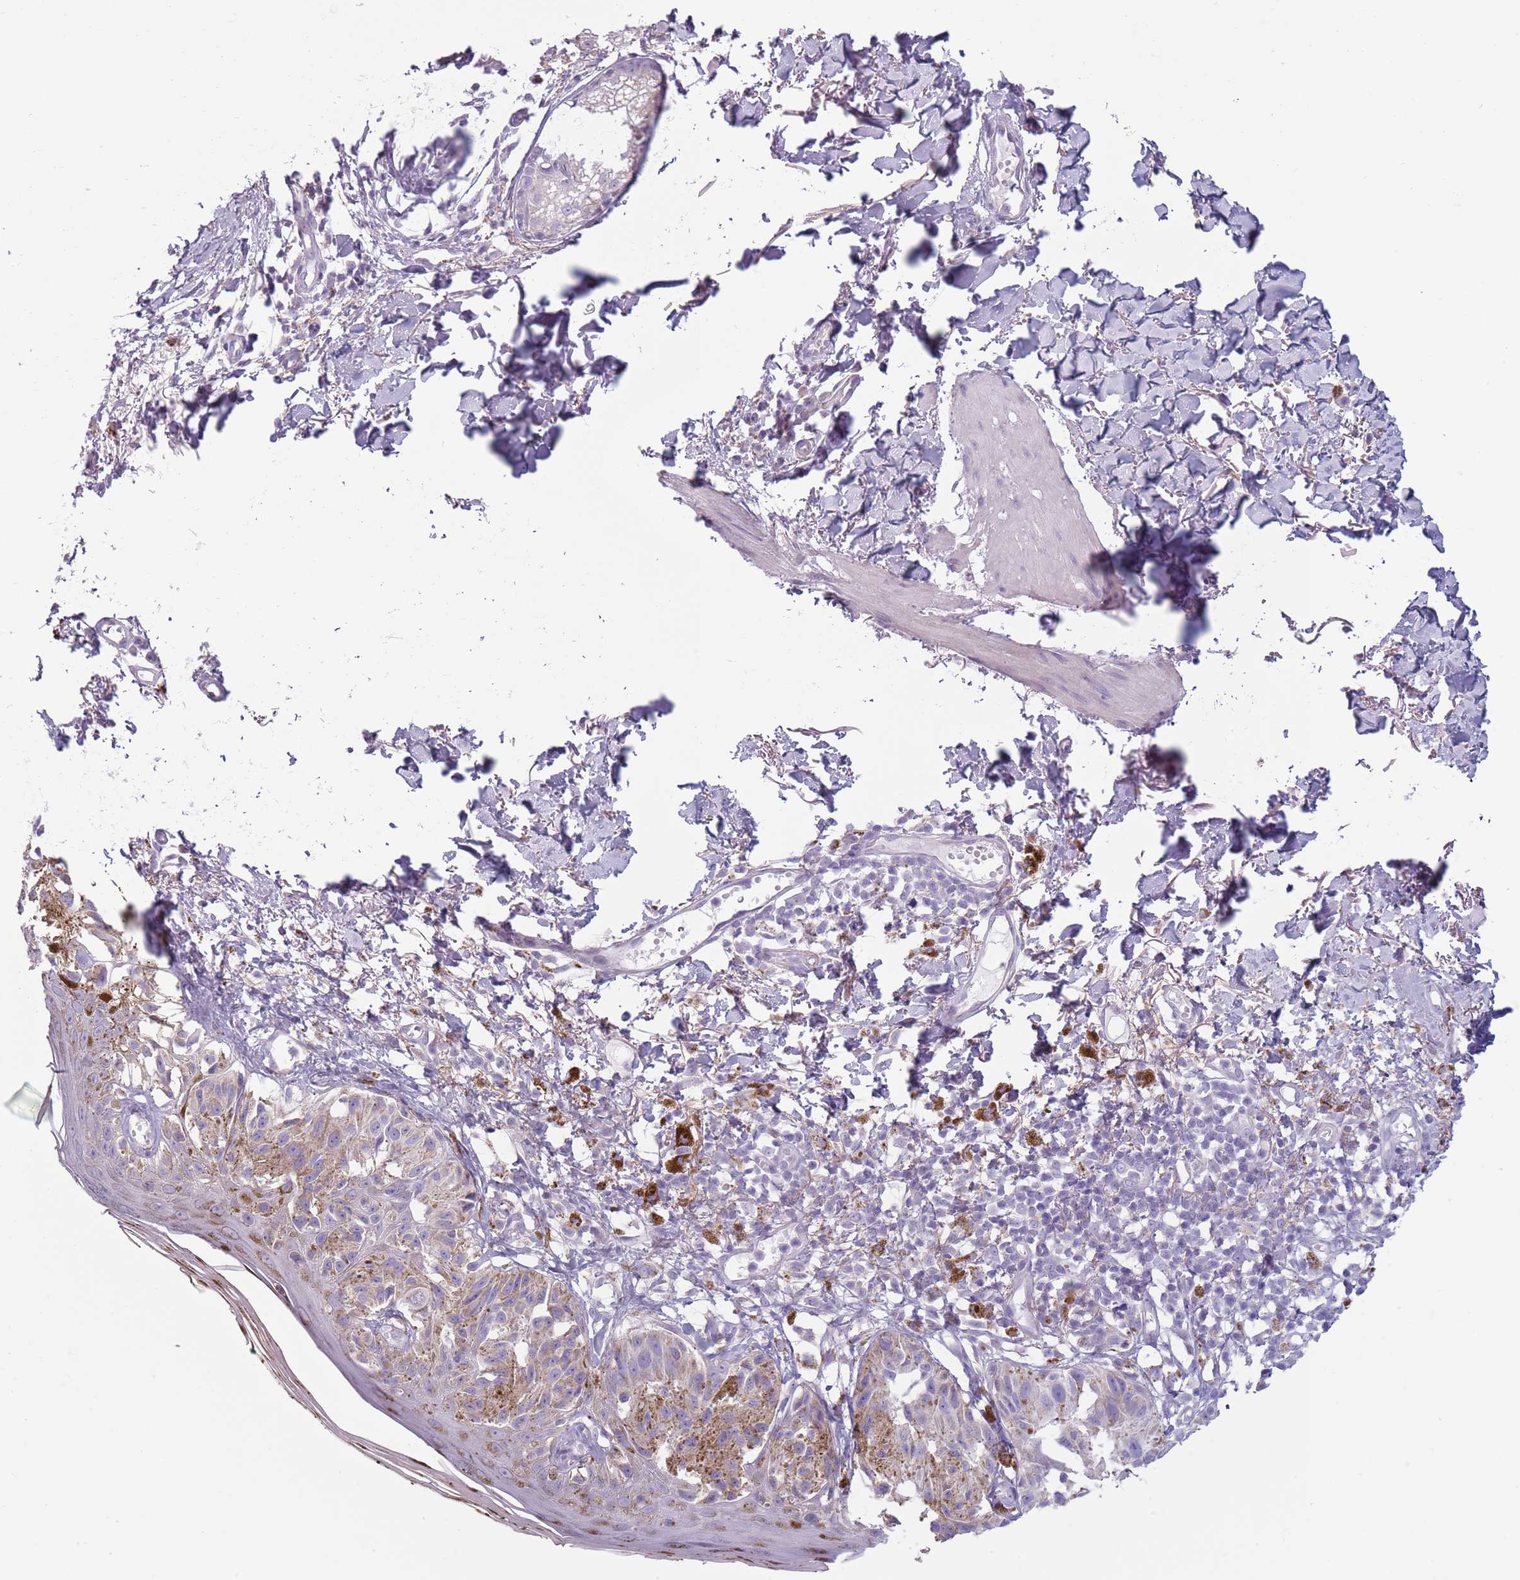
{"staining": {"intensity": "weak", "quantity": "<25%", "location": "cytoplasmic/membranous"}, "tissue": "melanoma", "cell_type": "Tumor cells", "image_type": "cancer", "snomed": [{"axis": "morphology", "description": "Malignant melanoma, NOS"}, {"axis": "topography", "description": "Skin"}], "caption": "Melanoma was stained to show a protein in brown. There is no significant positivity in tumor cells.", "gene": "MEGF8", "patient": {"sex": "male", "age": 73}}